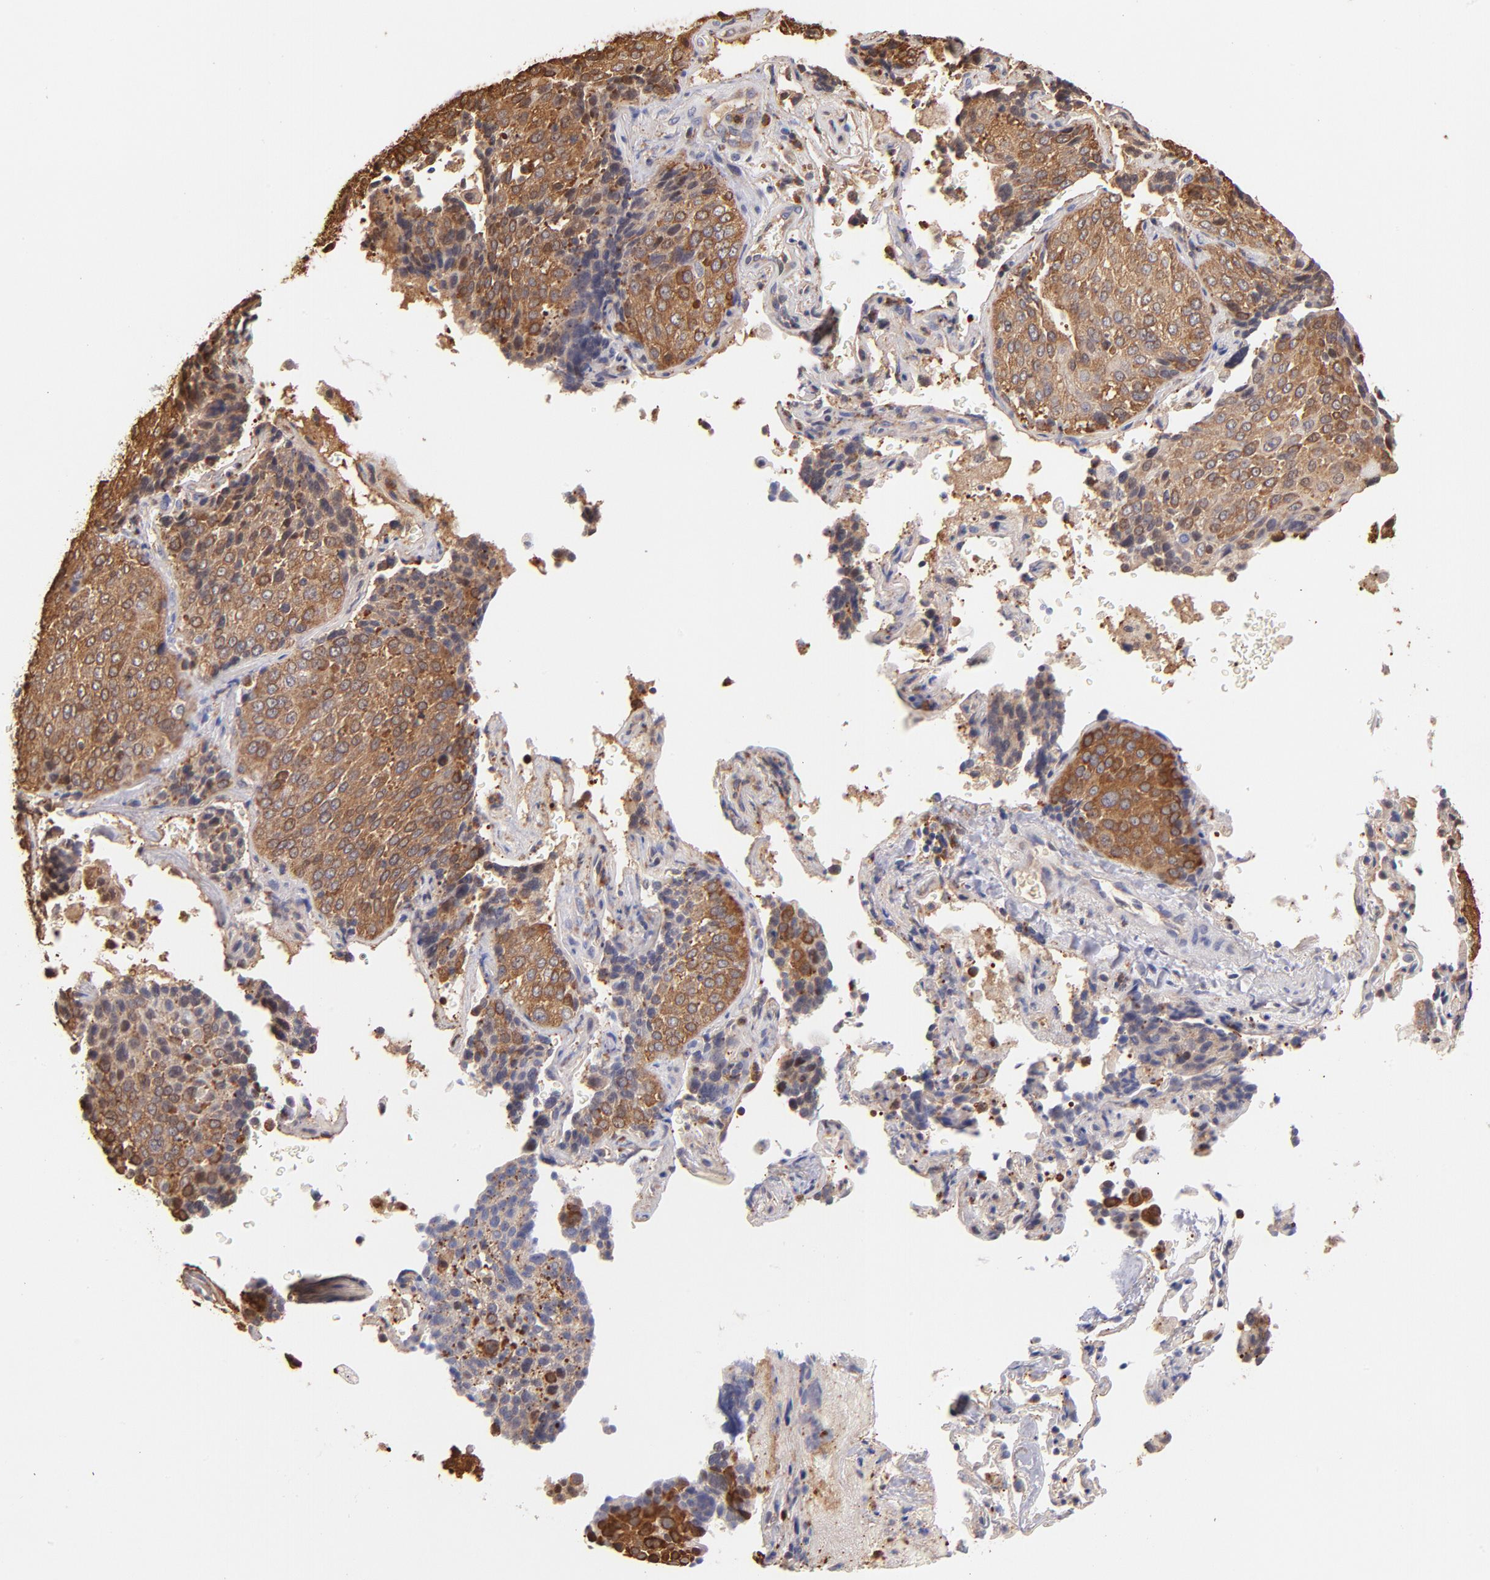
{"staining": {"intensity": "moderate", "quantity": ">75%", "location": "cytoplasmic/membranous,nuclear"}, "tissue": "lung cancer", "cell_type": "Tumor cells", "image_type": "cancer", "snomed": [{"axis": "morphology", "description": "Squamous cell carcinoma, NOS"}, {"axis": "topography", "description": "Lung"}], "caption": "Moderate cytoplasmic/membranous and nuclear expression is identified in approximately >75% of tumor cells in lung cancer.", "gene": "YWHAB", "patient": {"sex": "male", "age": 54}}